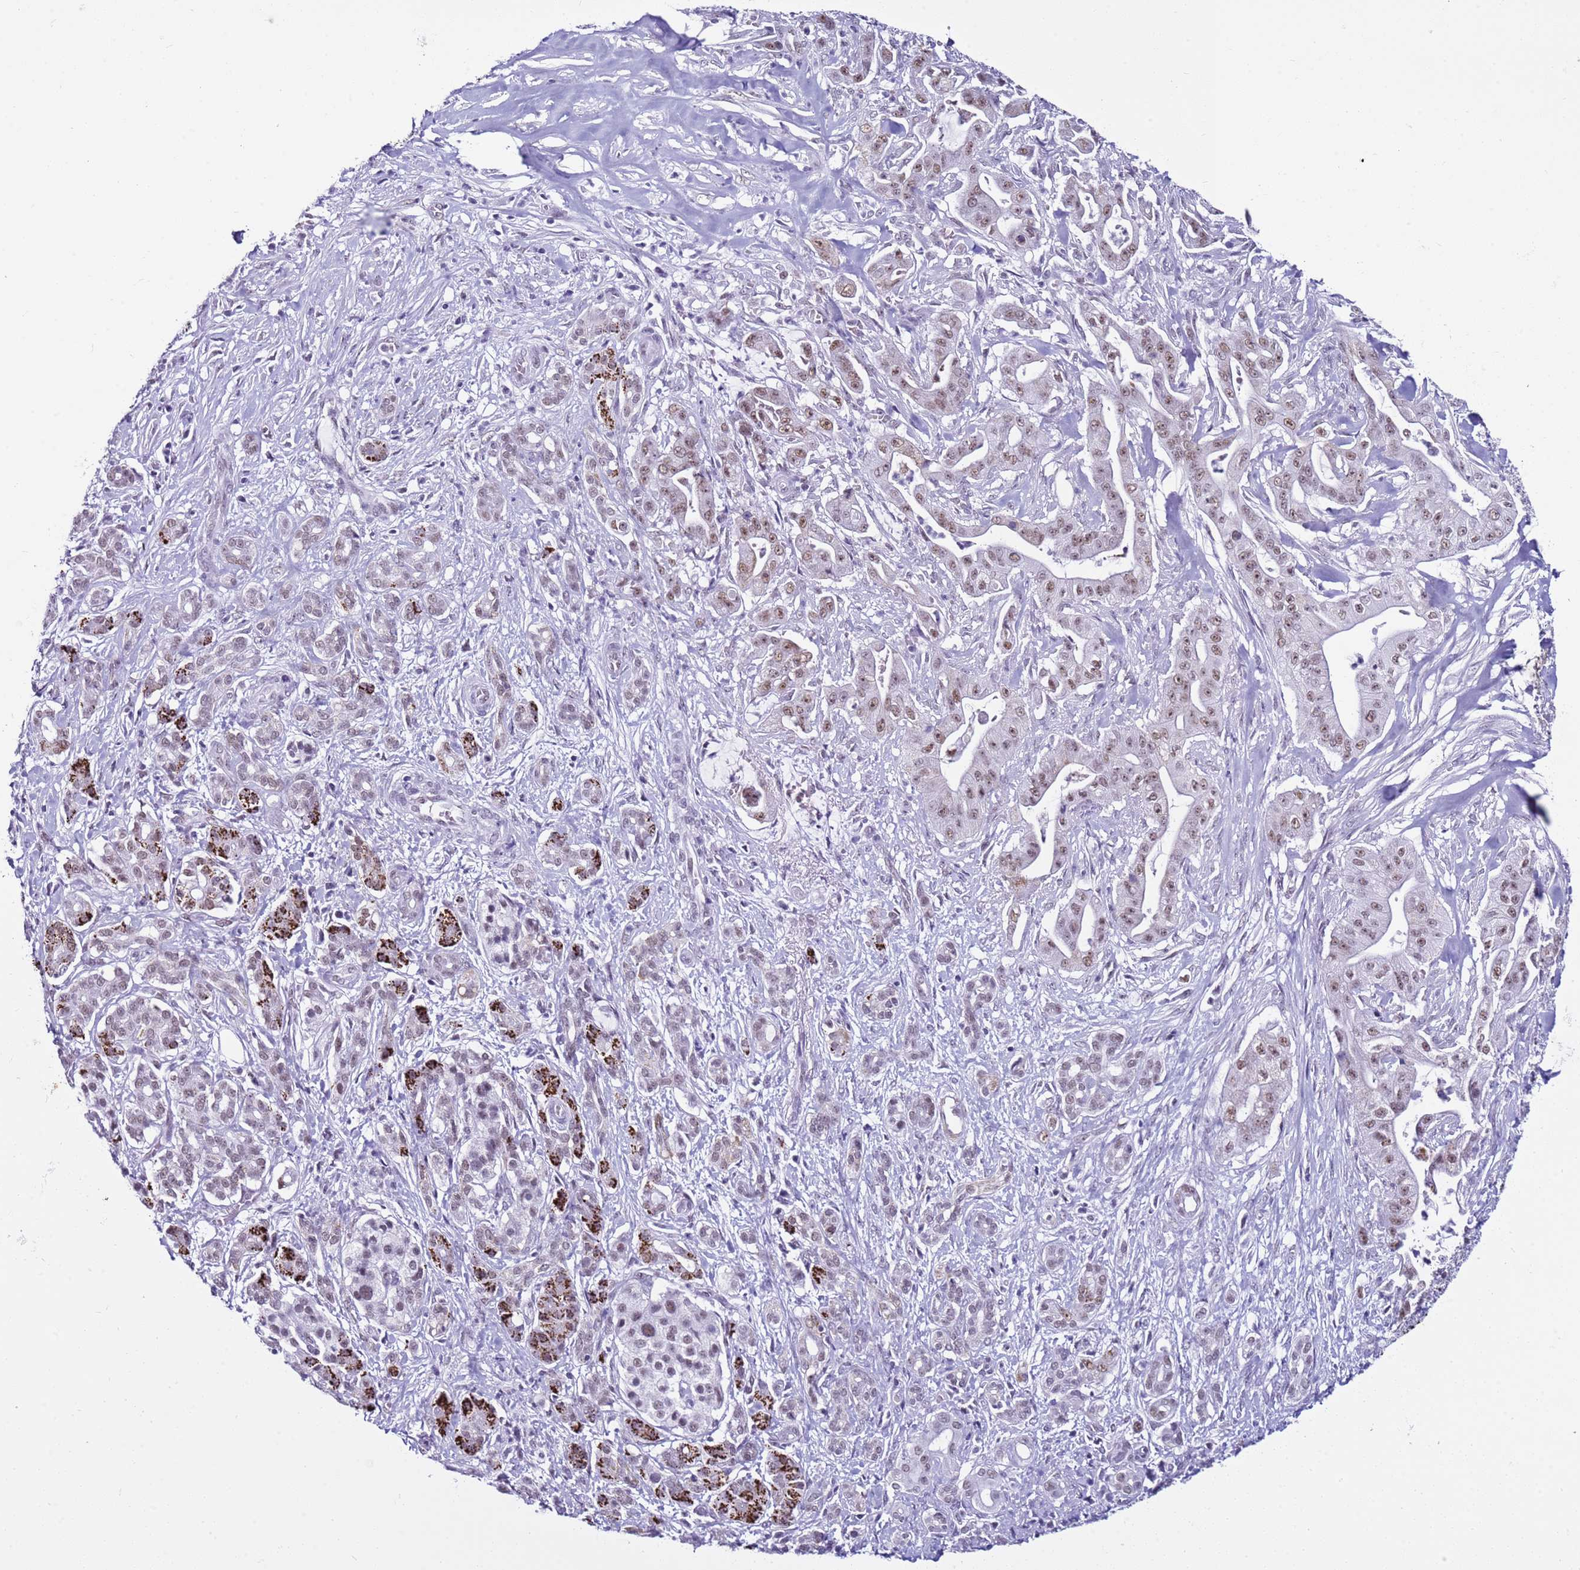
{"staining": {"intensity": "moderate", "quantity": ">75%", "location": "nuclear"}, "tissue": "pancreatic cancer", "cell_type": "Tumor cells", "image_type": "cancer", "snomed": [{"axis": "morphology", "description": "Adenocarcinoma, NOS"}, {"axis": "topography", "description": "Pancreas"}], "caption": "IHC staining of pancreatic cancer (adenocarcinoma), which reveals medium levels of moderate nuclear expression in approximately >75% of tumor cells indicating moderate nuclear protein expression. The staining was performed using DAB (brown) for protein detection and nuclei were counterstained in hematoxylin (blue).", "gene": "DHX15", "patient": {"sex": "male", "age": 57}}